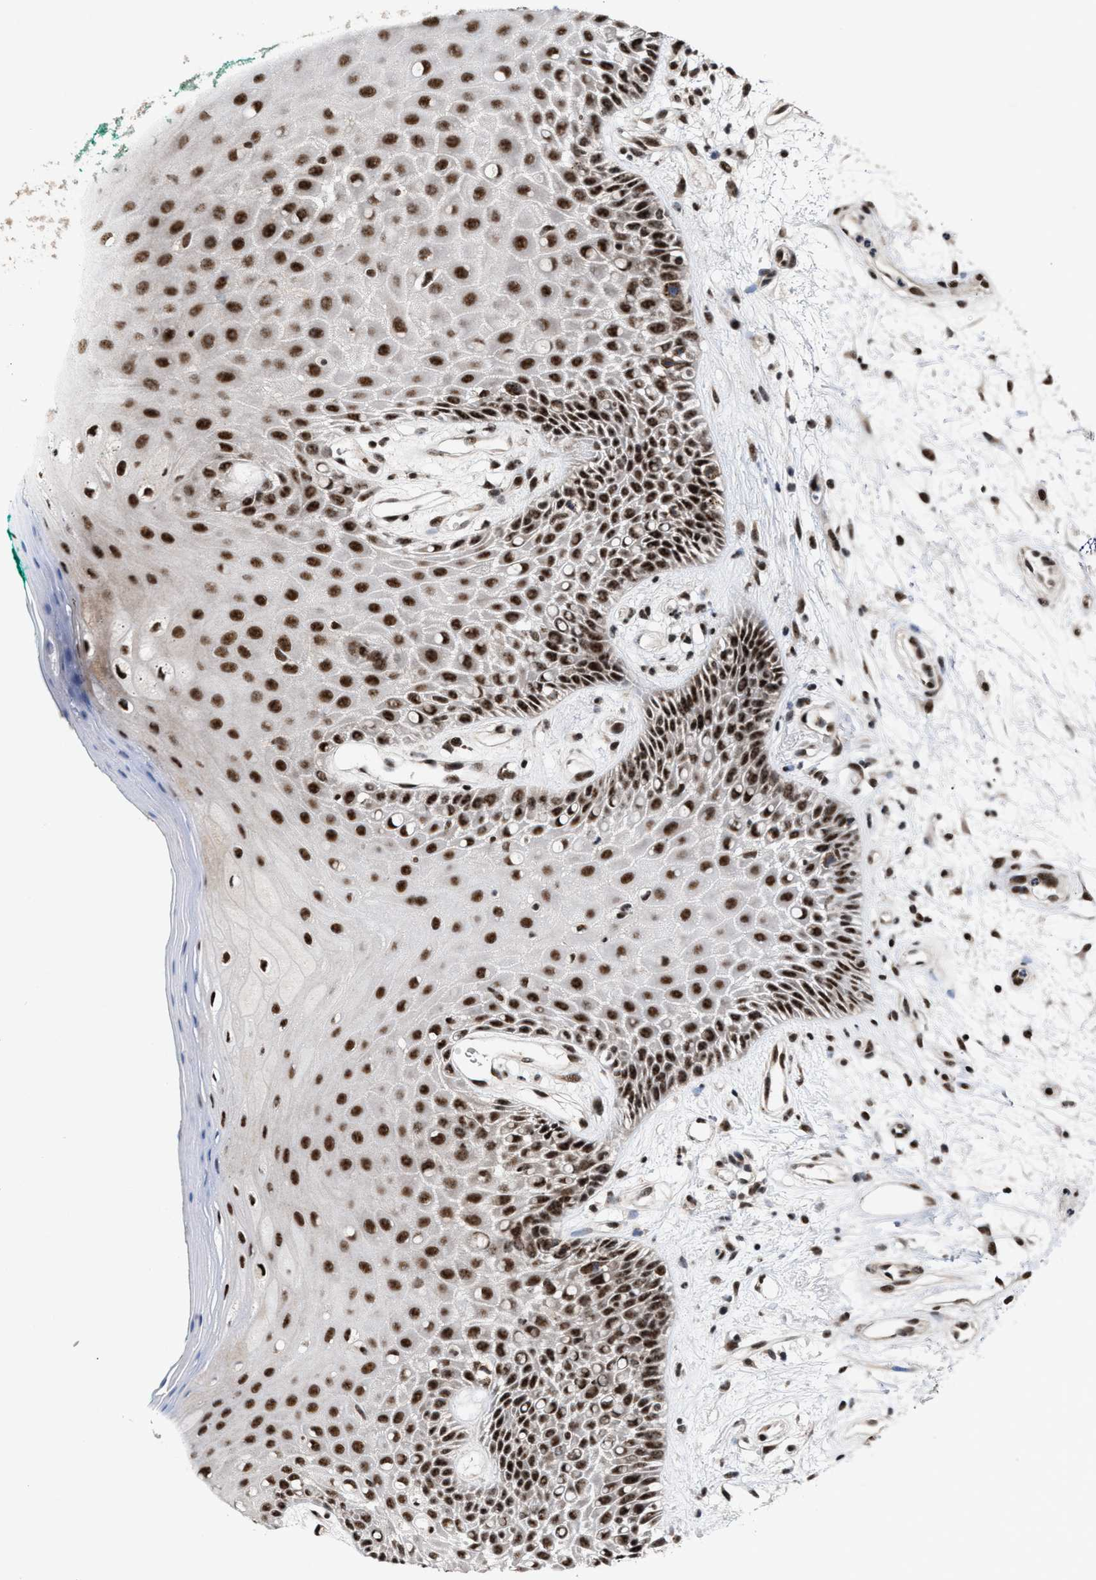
{"staining": {"intensity": "strong", "quantity": ">75%", "location": "cytoplasmic/membranous,nuclear"}, "tissue": "oral mucosa", "cell_type": "Squamous epithelial cells", "image_type": "normal", "snomed": [{"axis": "morphology", "description": "Normal tissue, NOS"}, {"axis": "morphology", "description": "Squamous cell carcinoma, NOS"}, {"axis": "topography", "description": "Skeletal muscle"}, {"axis": "topography", "description": "Oral tissue"}, {"axis": "topography", "description": "Head-Neck"}], "caption": "Oral mucosa stained with DAB IHC exhibits high levels of strong cytoplasmic/membranous,nuclear expression in approximately >75% of squamous epithelial cells.", "gene": "EIF4A3", "patient": {"sex": "female", "age": 84}}